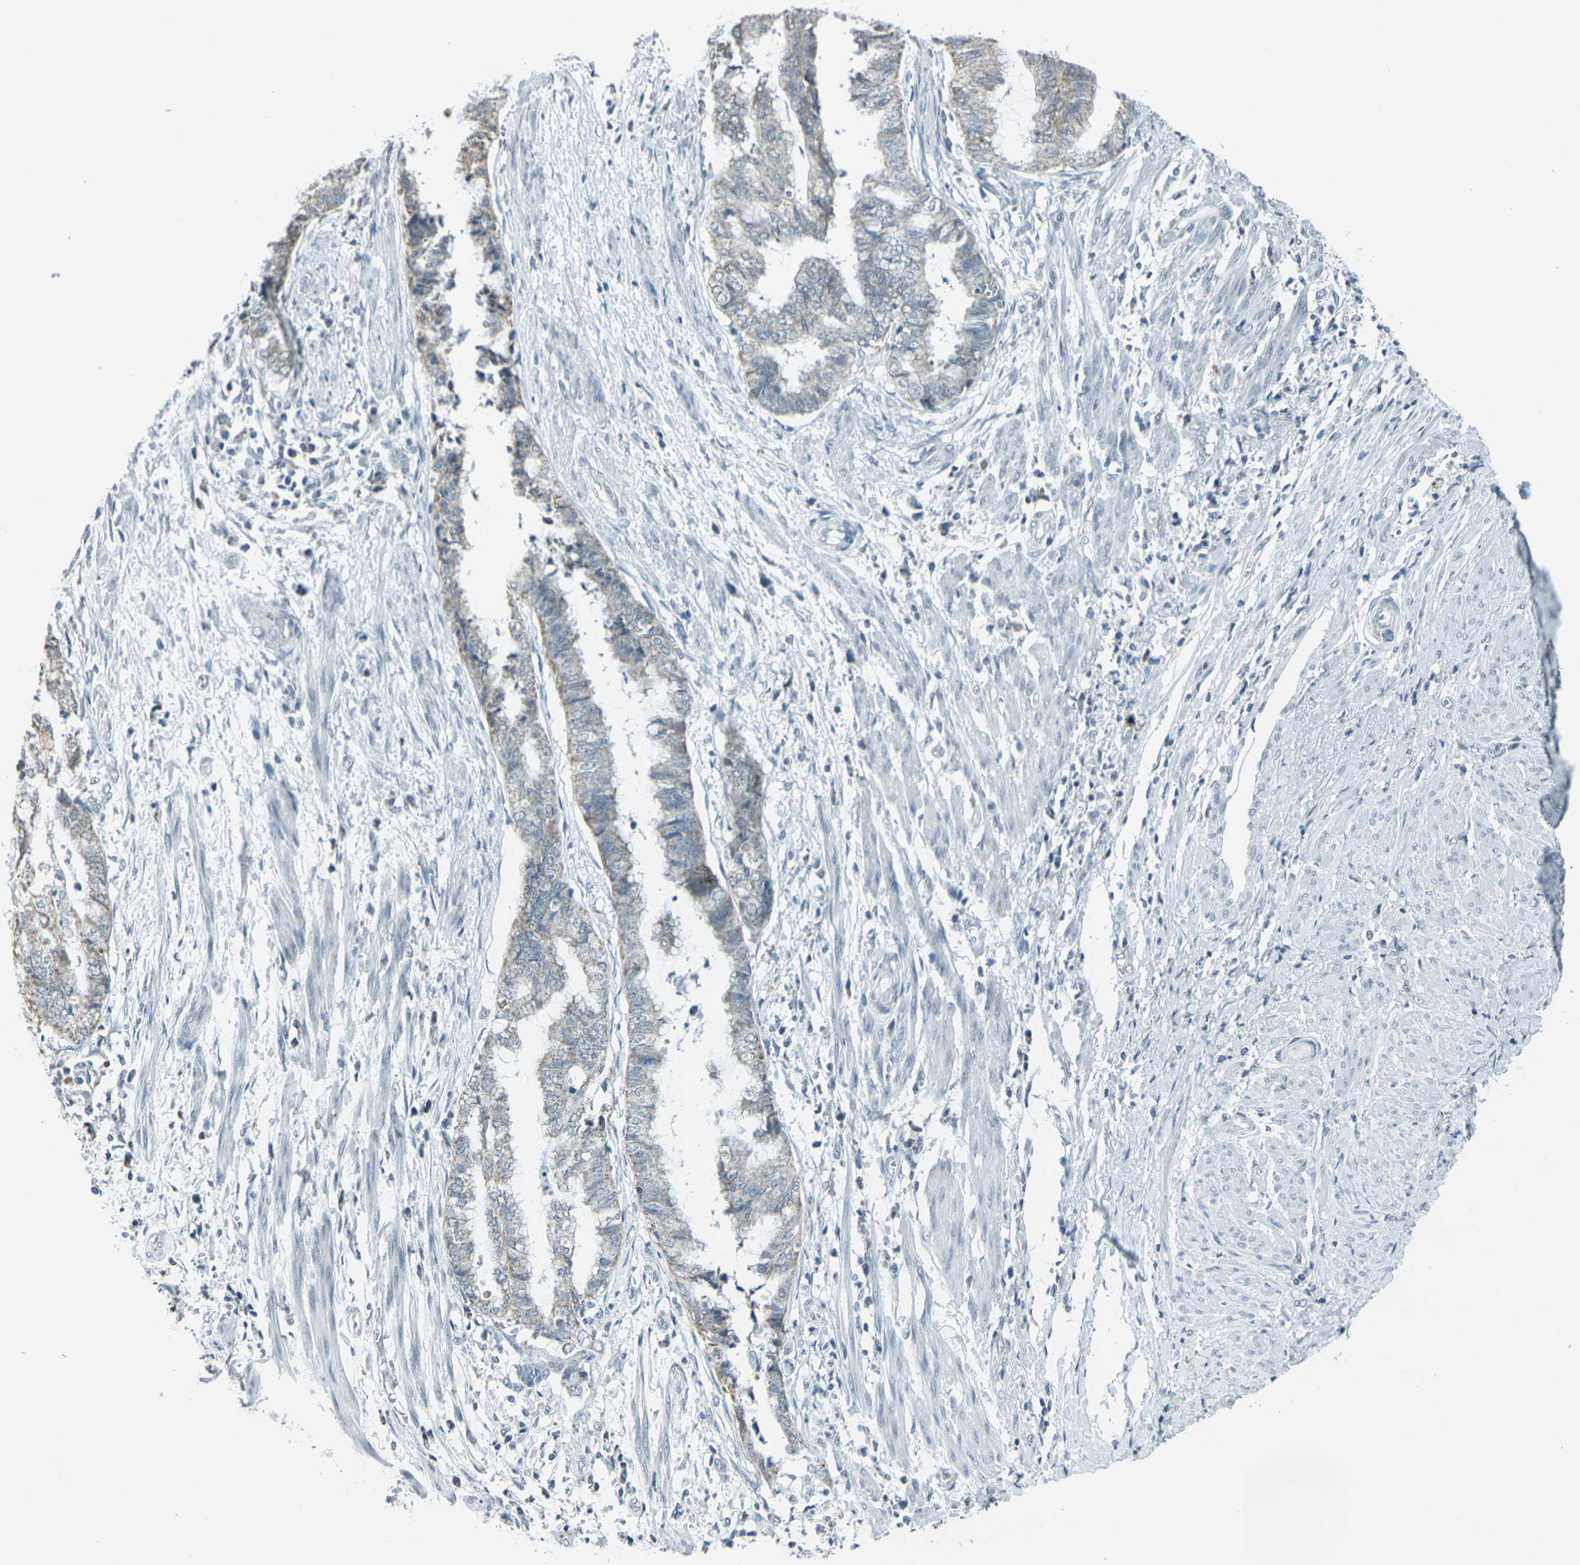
{"staining": {"intensity": "weak", "quantity": "<25%", "location": "cytoplasmic/membranous"}, "tissue": "endometrial cancer", "cell_type": "Tumor cells", "image_type": "cancer", "snomed": [{"axis": "morphology", "description": "Necrosis, NOS"}, {"axis": "morphology", "description": "Adenocarcinoma, NOS"}, {"axis": "topography", "description": "Endometrium"}], "caption": "Histopathology image shows no significant protein expression in tumor cells of endometrial adenocarcinoma.", "gene": "H2BC1", "patient": {"sex": "female", "age": 79}}